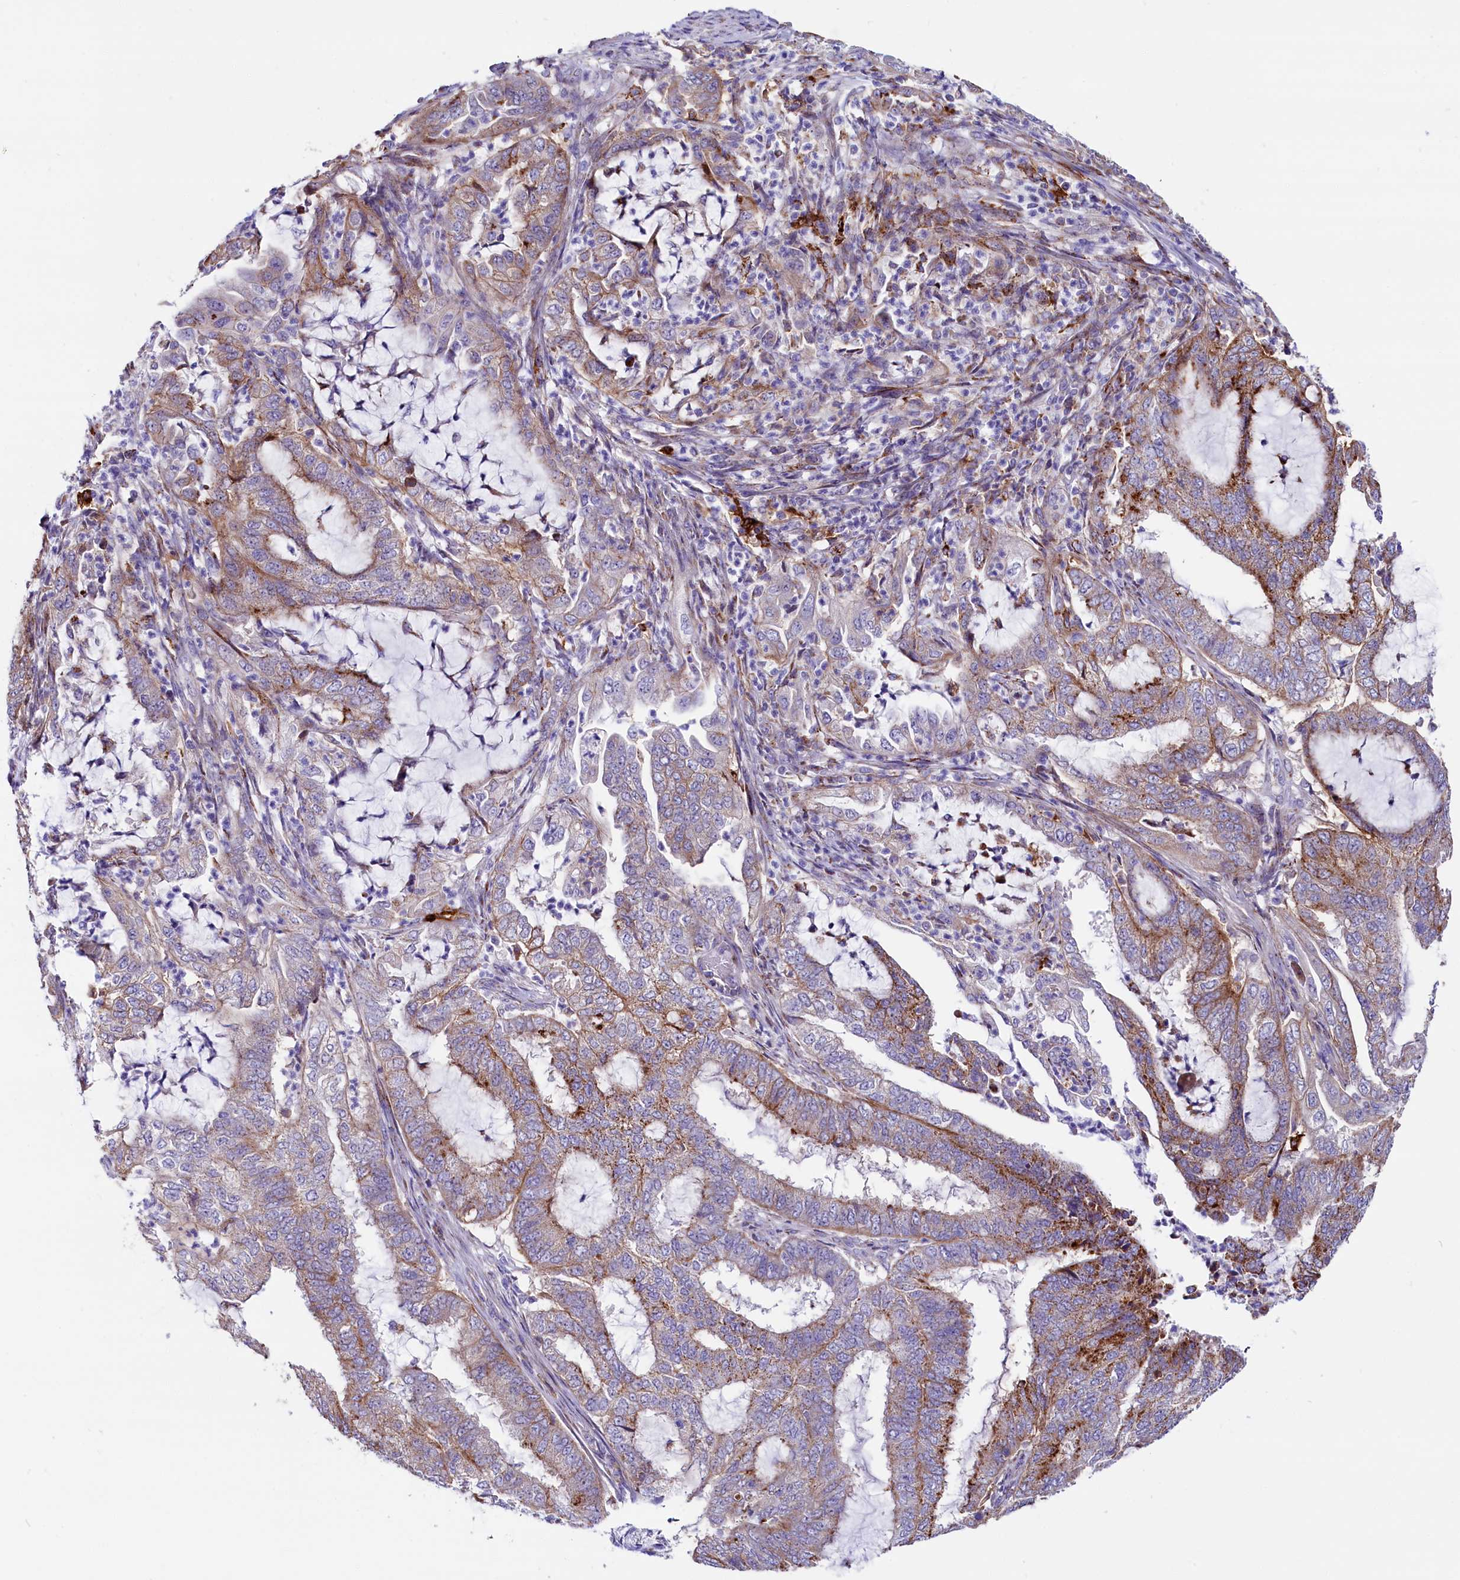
{"staining": {"intensity": "weak", "quantity": ">75%", "location": "cytoplasmic/membranous"}, "tissue": "endometrial cancer", "cell_type": "Tumor cells", "image_type": "cancer", "snomed": [{"axis": "morphology", "description": "Adenocarcinoma, NOS"}, {"axis": "topography", "description": "Endometrium"}], "caption": "The photomicrograph demonstrates a brown stain indicating the presence of a protein in the cytoplasmic/membranous of tumor cells in endometrial cancer (adenocarcinoma).", "gene": "IL20RA", "patient": {"sex": "female", "age": 51}}